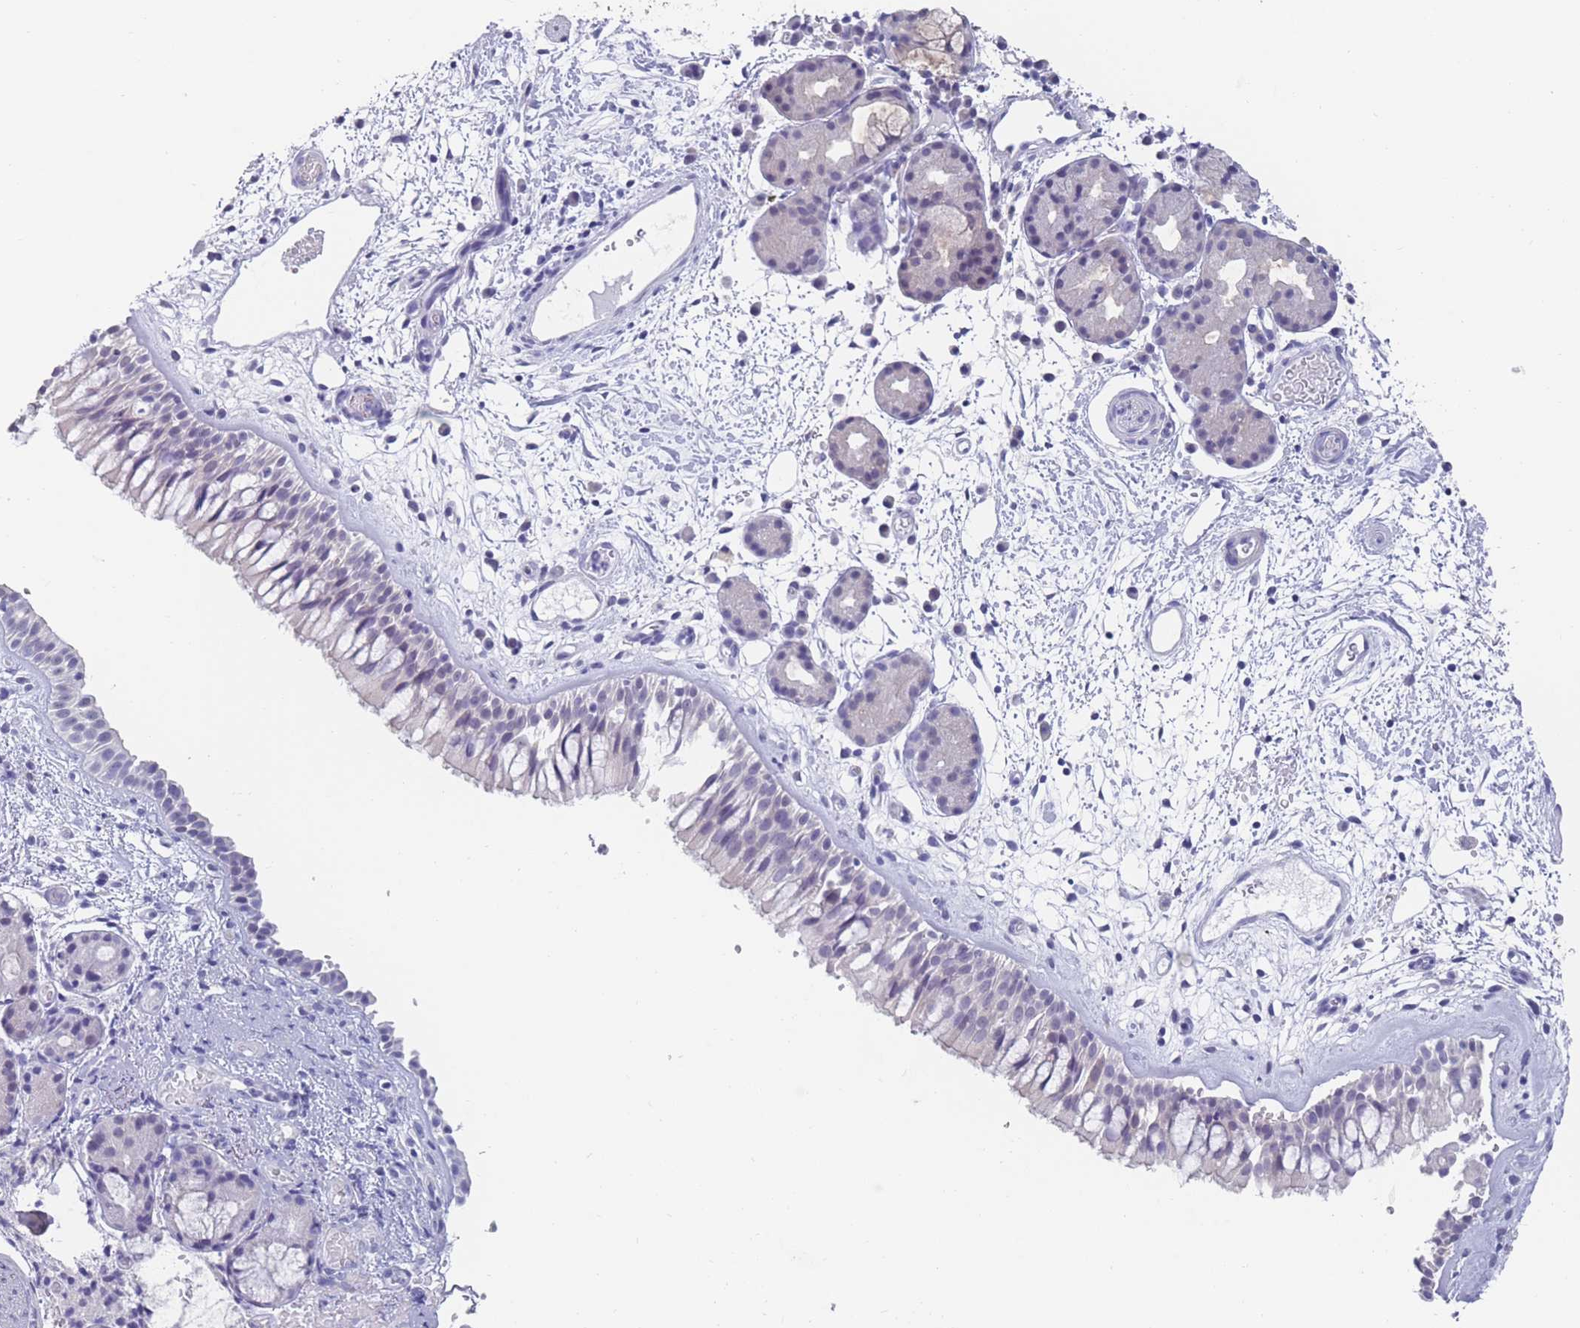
{"staining": {"intensity": "negative", "quantity": "none", "location": "none"}, "tissue": "nasopharynx", "cell_type": "Respiratory epithelial cells", "image_type": "normal", "snomed": [{"axis": "morphology", "description": "Normal tissue, NOS"}, {"axis": "topography", "description": "Nasopharynx"}], "caption": "IHC of benign nasopharynx displays no positivity in respiratory epithelial cells. The staining was performed using DAB to visualize the protein expression in brown, while the nuclei were stained in blue with hematoxylin (Magnification: 20x).", "gene": "CYP51A1", "patient": {"sex": "male", "age": 65}}